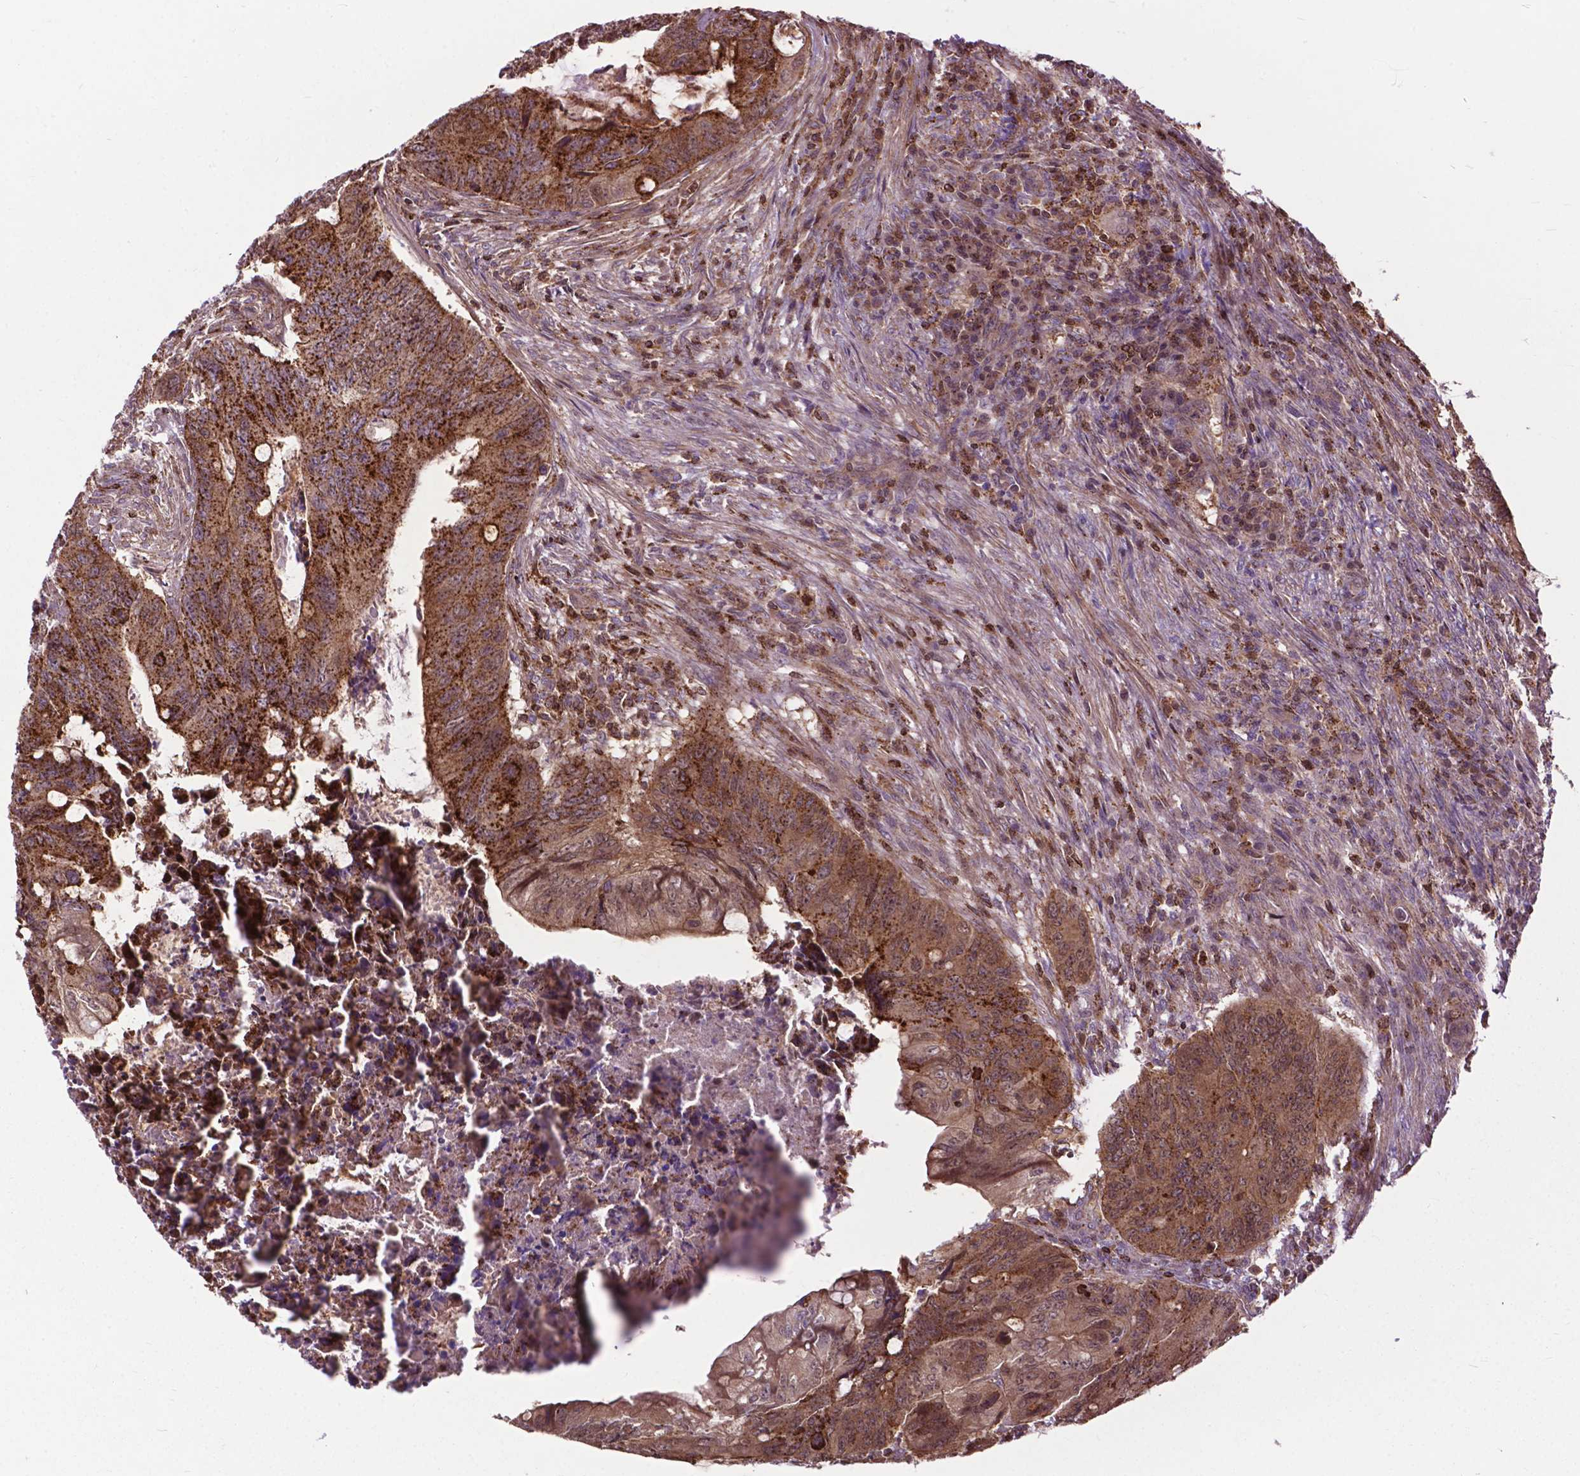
{"staining": {"intensity": "strong", "quantity": ">75%", "location": "cytoplasmic/membranous"}, "tissue": "colorectal cancer", "cell_type": "Tumor cells", "image_type": "cancer", "snomed": [{"axis": "morphology", "description": "Adenocarcinoma, NOS"}, {"axis": "topography", "description": "Colon"}], "caption": "Colorectal cancer (adenocarcinoma) stained with a protein marker displays strong staining in tumor cells.", "gene": "CHMP4A", "patient": {"sex": "female", "age": 74}}